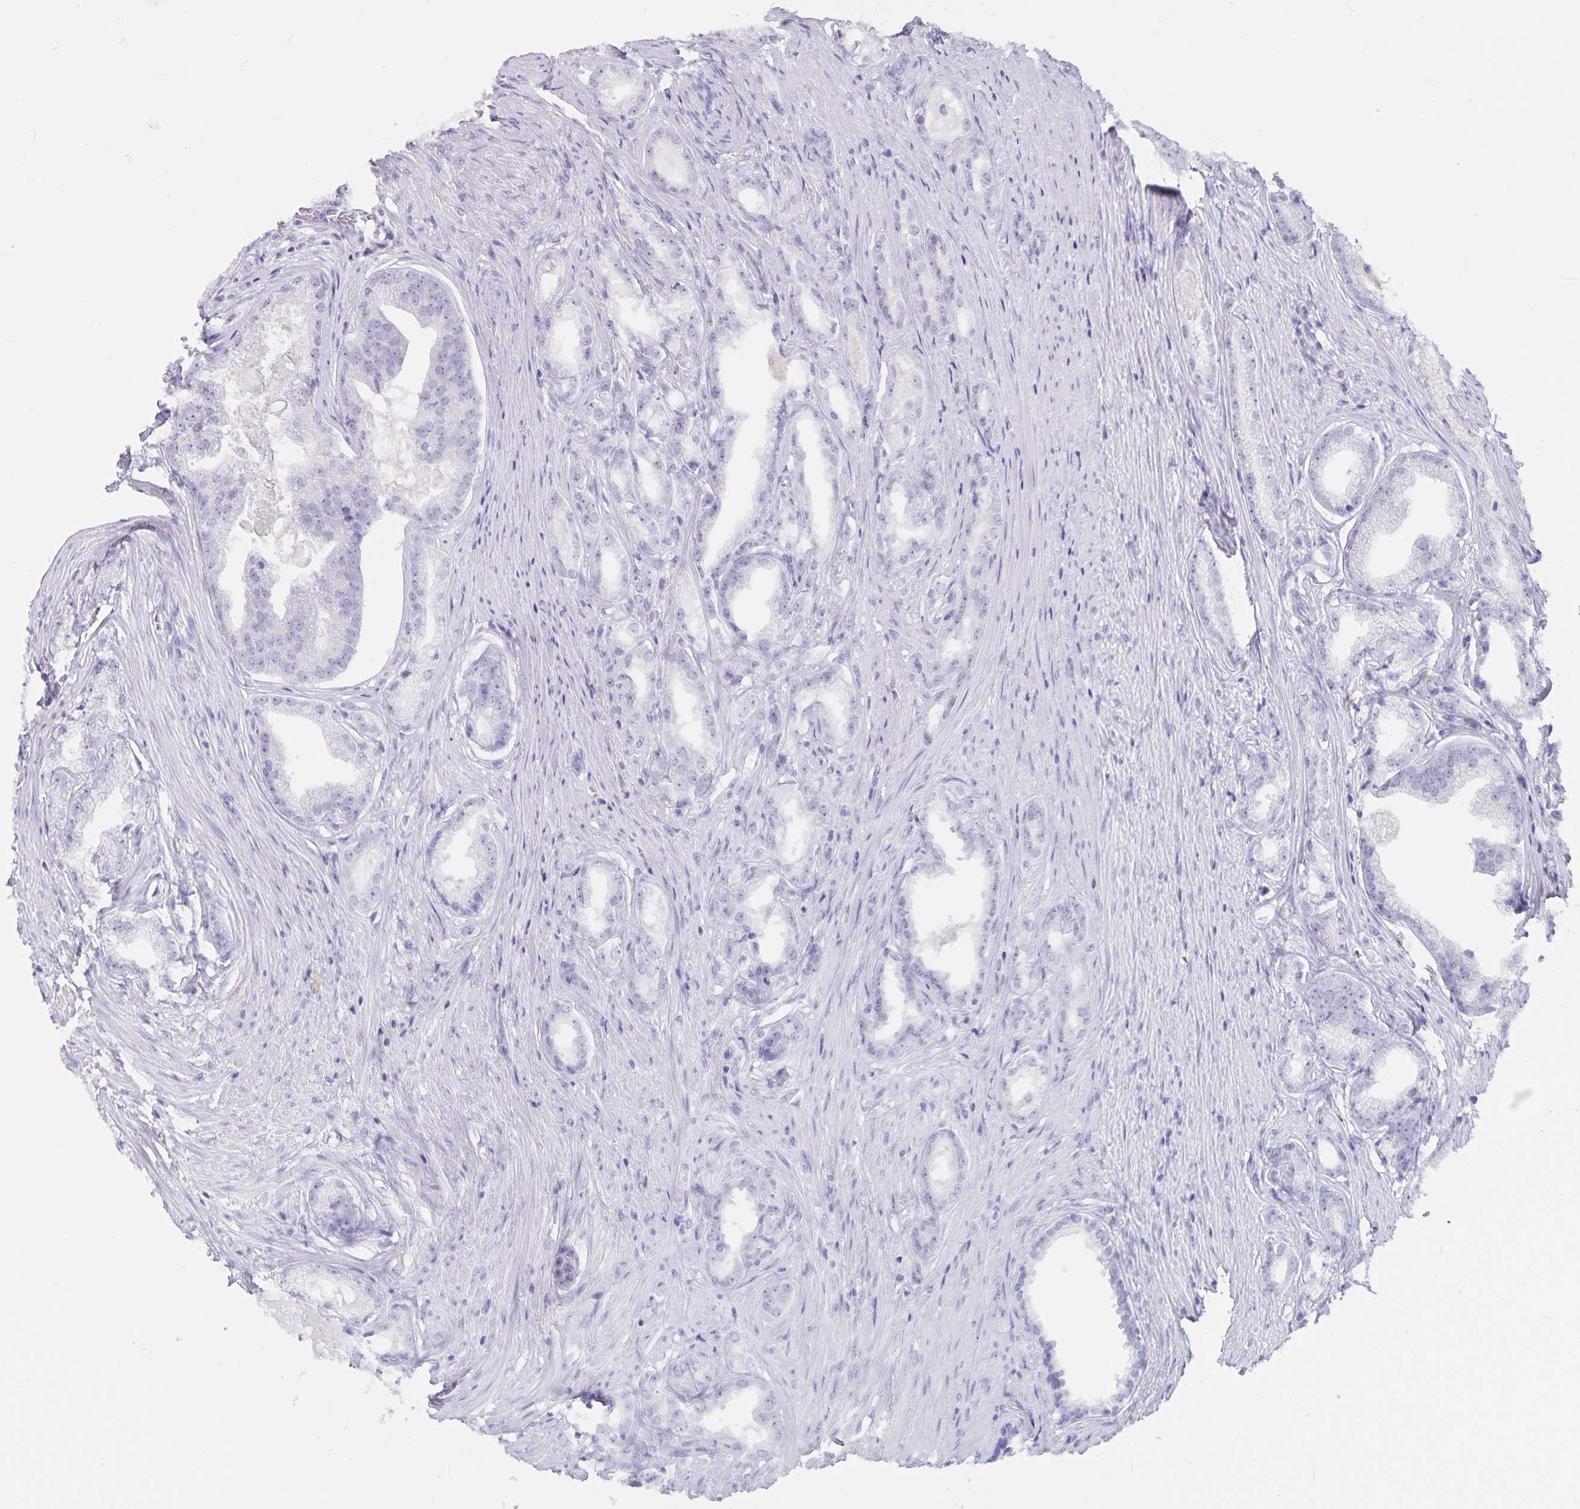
{"staining": {"intensity": "negative", "quantity": "none", "location": "none"}, "tissue": "prostate cancer", "cell_type": "Tumor cells", "image_type": "cancer", "snomed": [{"axis": "morphology", "description": "Adenocarcinoma, Low grade"}, {"axis": "topography", "description": "Prostate"}], "caption": "Human low-grade adenocarcinoma (prostate) stained for a protein using immunohistochemistry exhibits no positivity in tumor cells.", "gene": "PLAC1", "patient": {"sex": "male", "age": 65}}